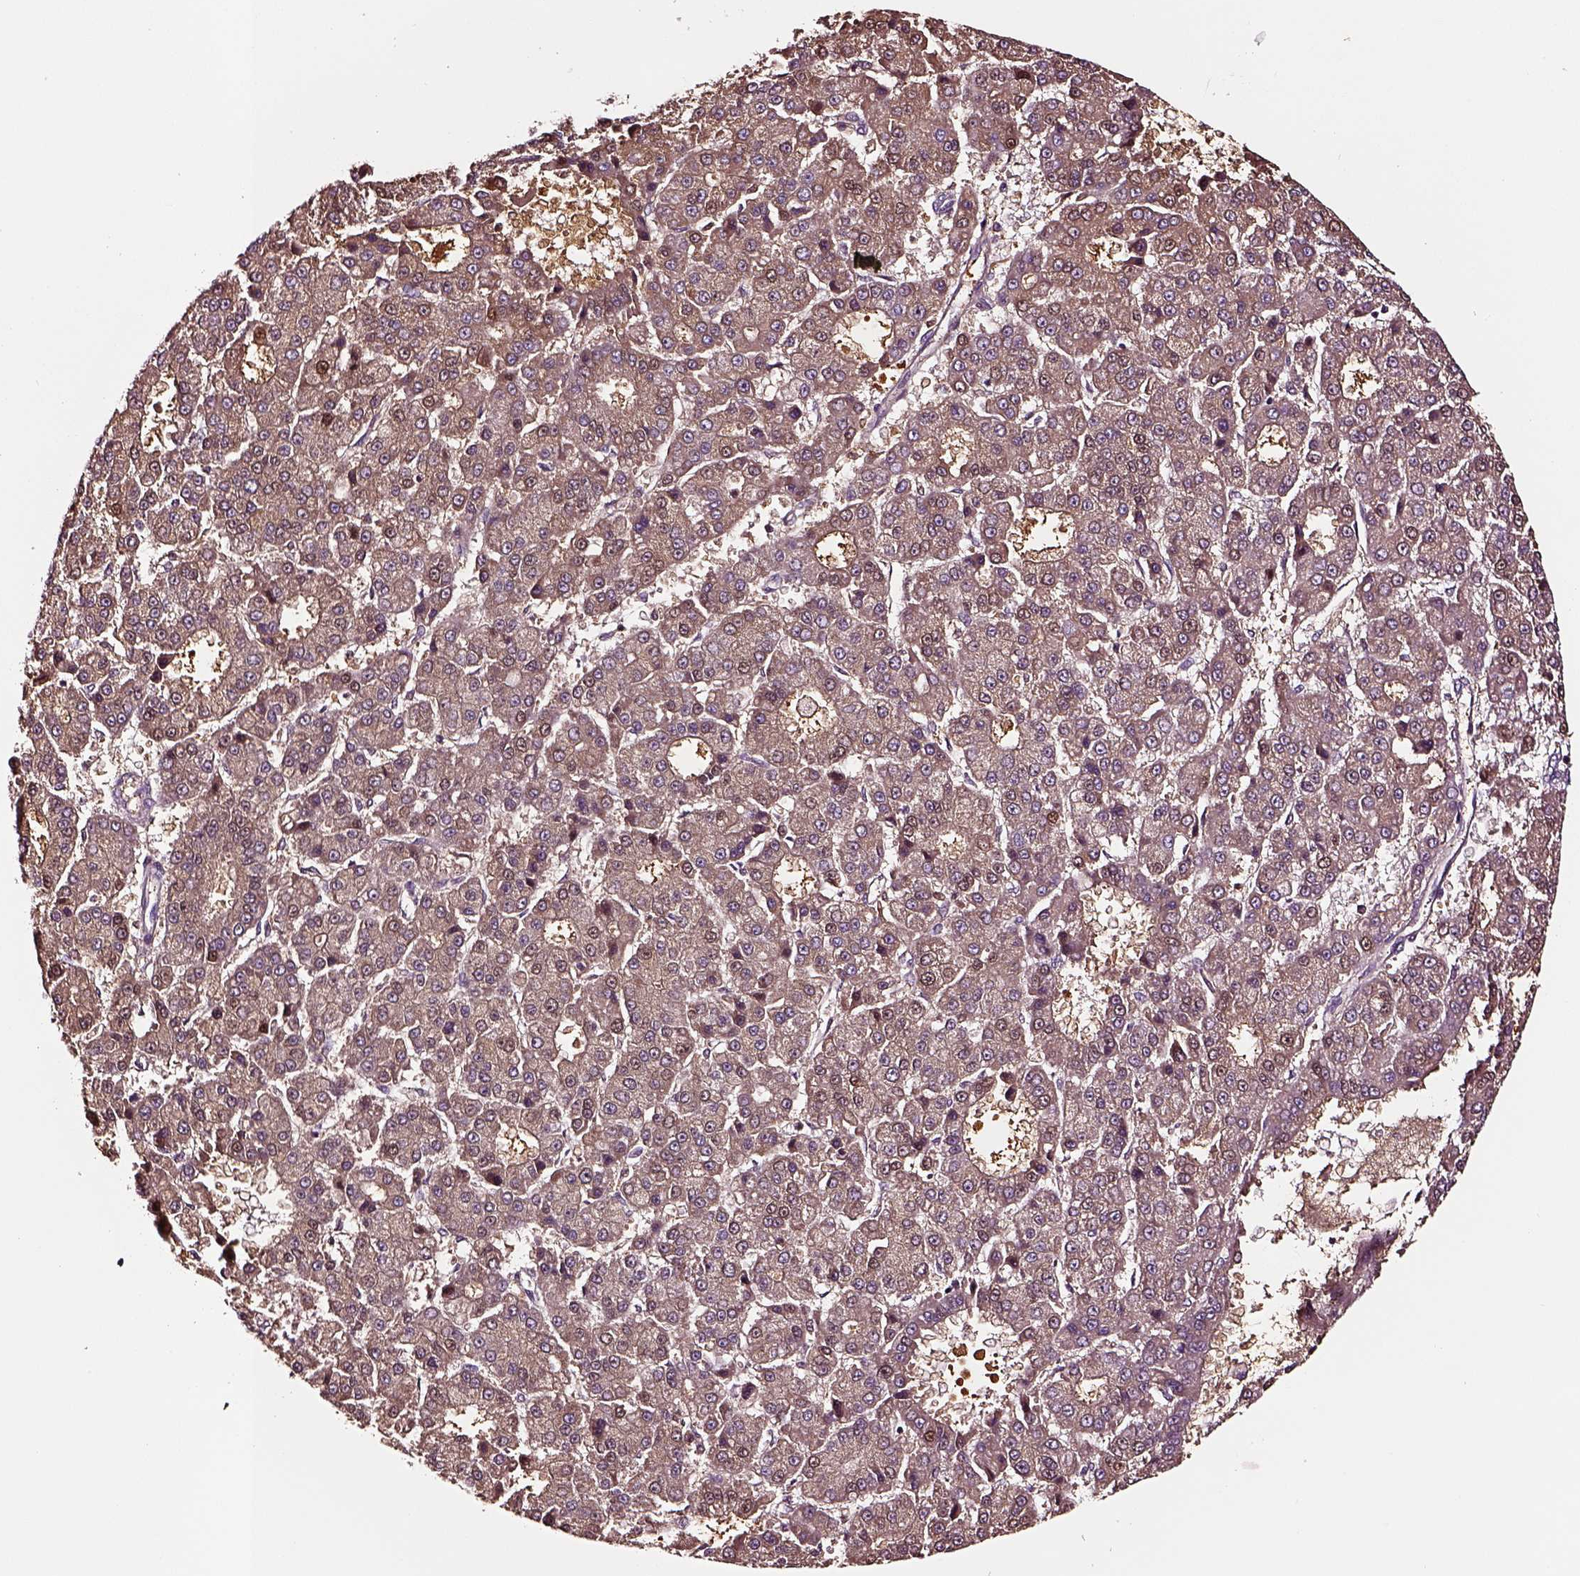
{"staining": {"intensity": "weak", "quantity": ">75%", "location": "cytoplasmic/membranous"}, "tissue": "liver cancer", "cell_type": "Tumor cells", "image_type": "cancer", "snomed": [{"axis": "morphology", "description": "Carcinoma, Hepatocellular, NOS"}, {"axis": "topography", "description": "Liver"}], "caption": "An immunohistochemistry micrograph of neoplastic tissue is shown. Protein staining in brown highlights weak cytoplasmic/membranous positivity in liver cancer within tumor cells.", "gene": "TF", "patient": {"sex": "male", "age": 70}}